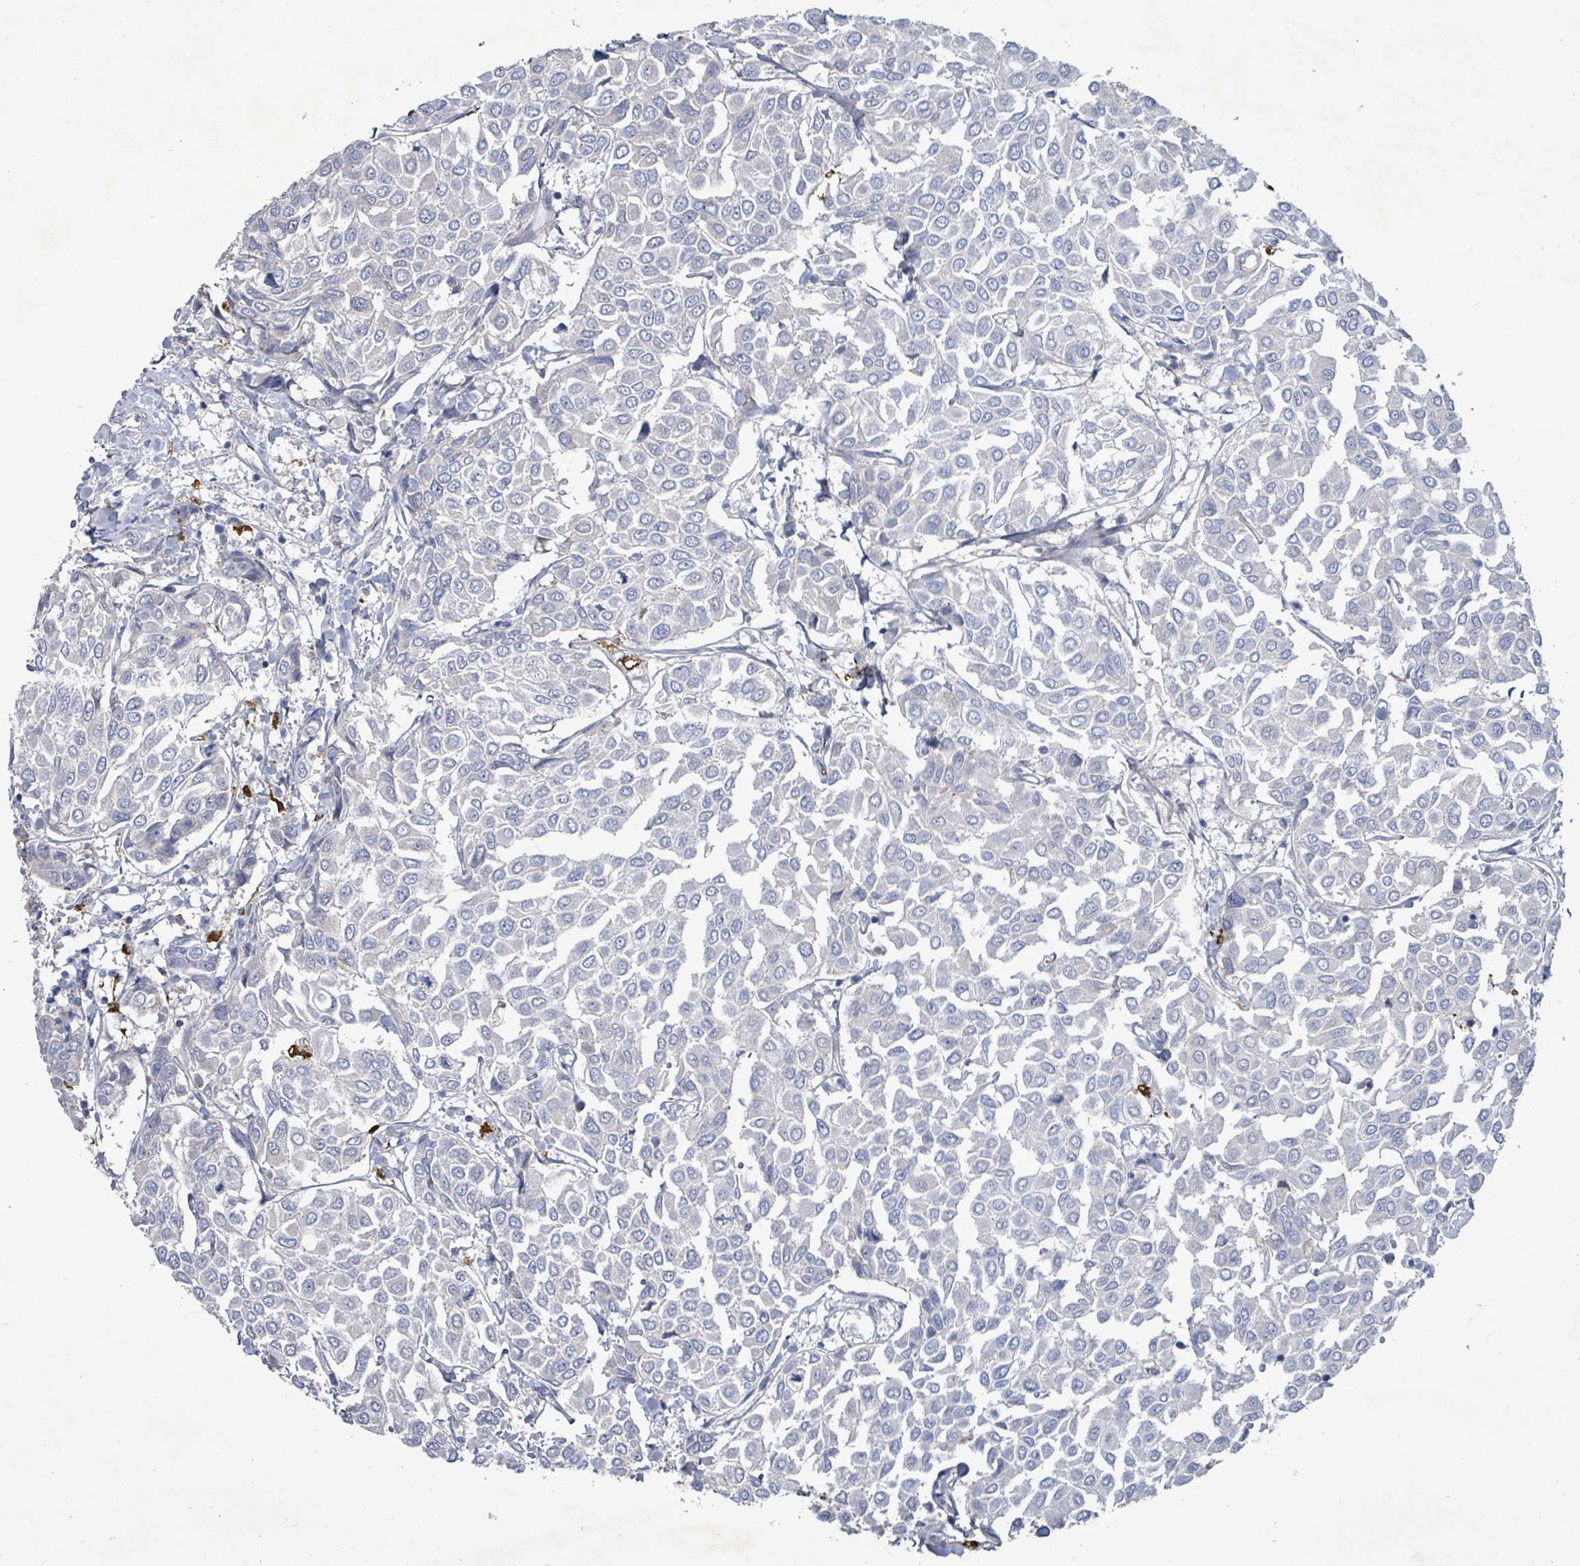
{"staining": {"intensity": "negative", "quantity": "none", "location": "none"}, "tissue": "breast cancer", "cell_type": "Tumor cells", "image_type": "cancer", "snomed": [{"axis": "morphology", "description": "Duct carcinoma"}, {"axis": "topography", "description": "Breast"}], "caption": "DAB (3,3'-diaminobenzidine) immunohistochemical staining of breast cancer (intraductal carcinoma) shows no significant staining in tumor cells. Brightfield microscopy of IHC stained with DAB (brown) and hematoxylin (blue), captured at high magnification.", "gene": "FAM210A", "patient": {"sex": "female", "age": 55}}